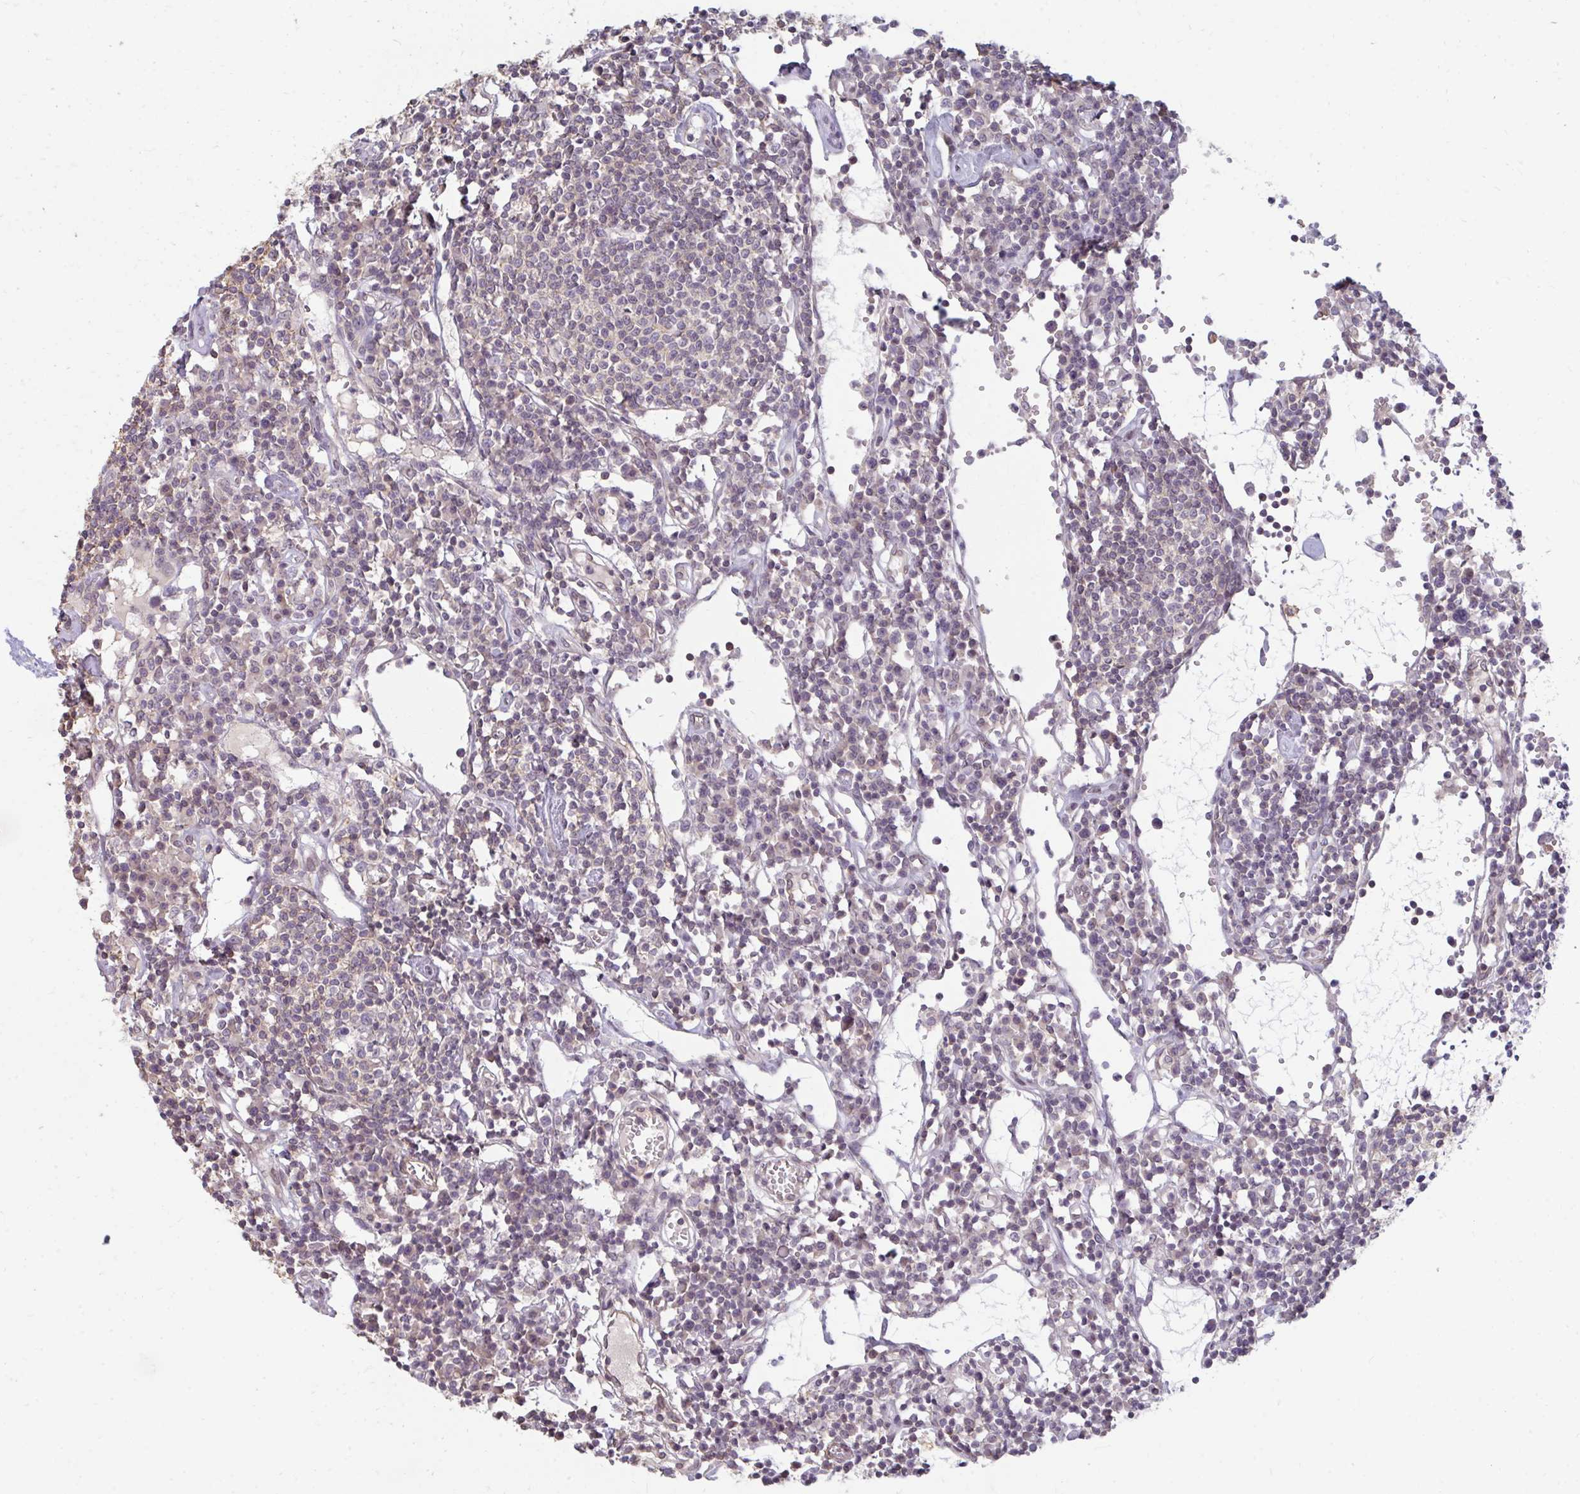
{"staining": {"intensity": "negative", "quantity": "none", "location": "none"}, "tissue": "lymph node", "cell_type": "Germinal center cells", "image_type": "normal", "snomed": [{"axis": "morphology", "description": "Normal tissue, NOS"}, {"axis": "topography", "description": "Lymph node"}], "caption": "This is an IHC image of unremarkable lymph node. There is no staining in germinal center cells.", "gene": "GPC5", "patient": {"sex": "female", "age": 78}}